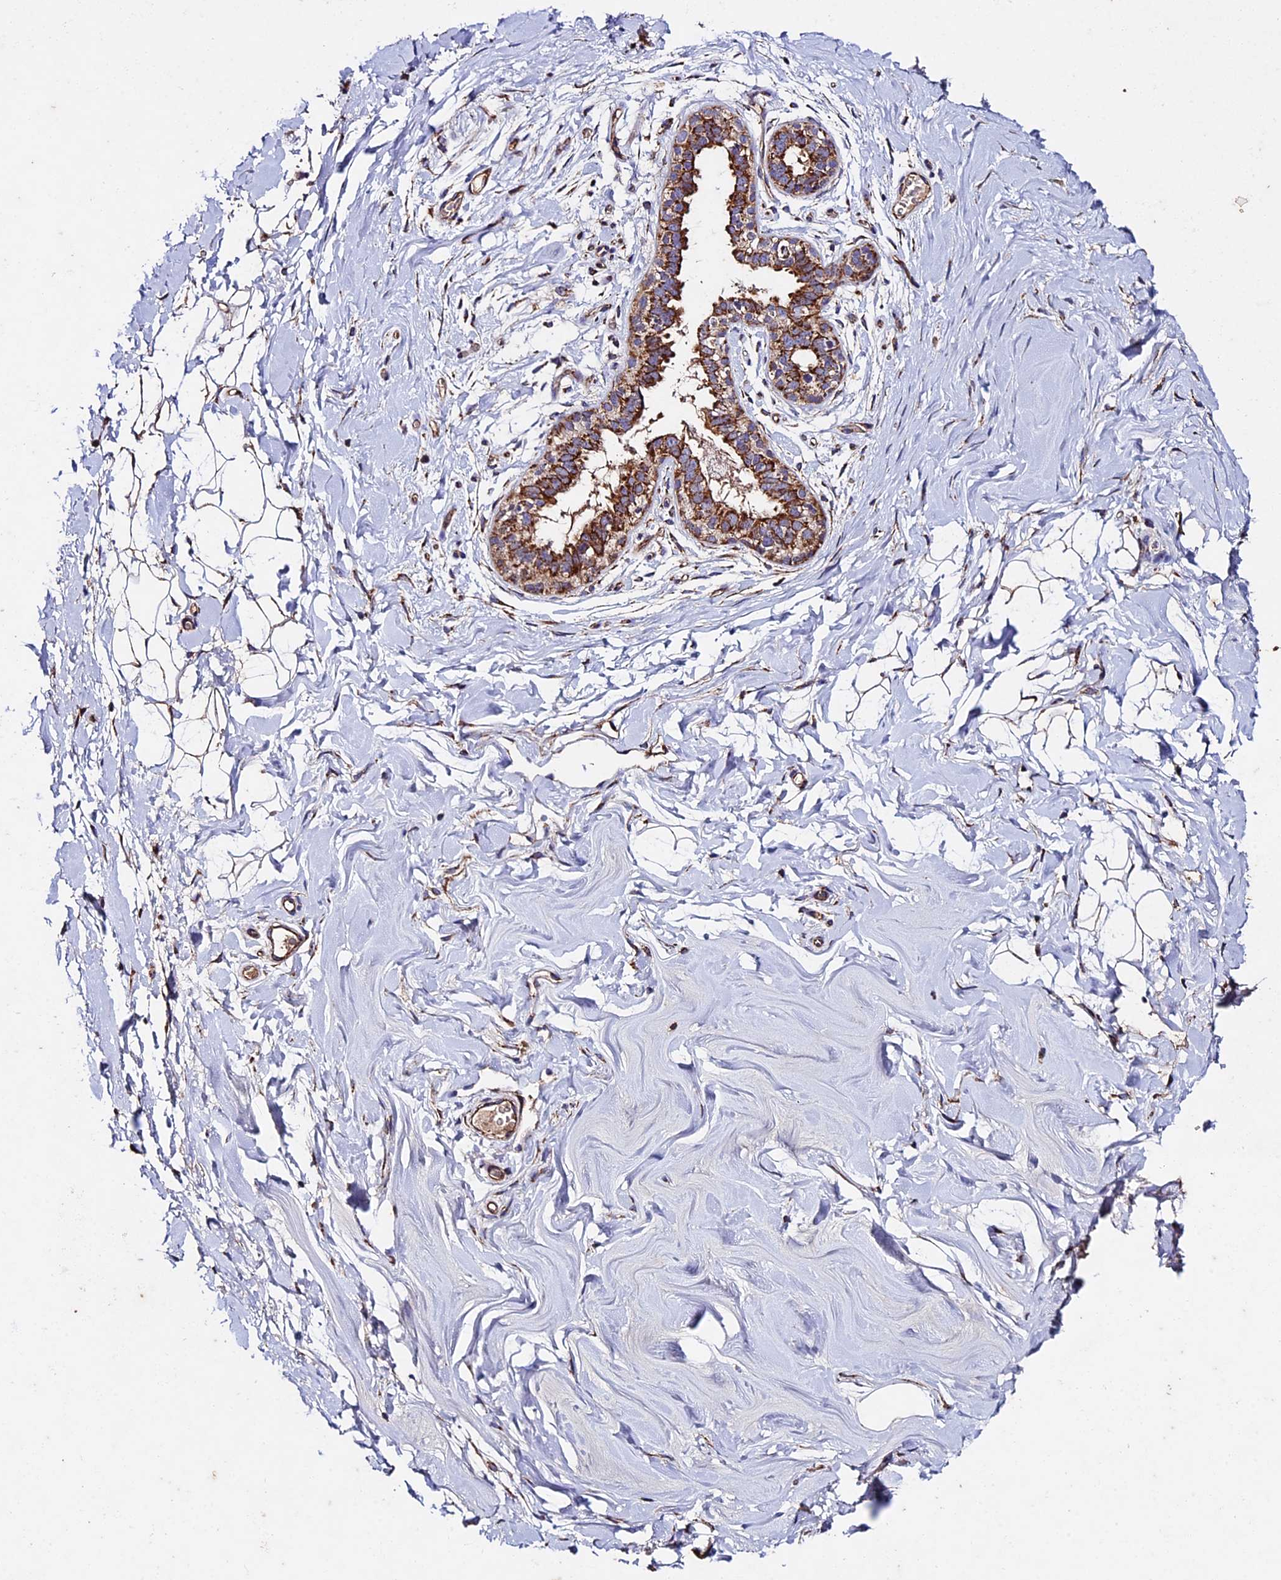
{"staining": {"intensity": "weak", "quantity": "25%-75%", "location": "cytoplasmic/membranous"}, "tissue": "adipose tissue", "cell_type": "Adipocytes", "image_type": "normal", "snomed": [{"axis": "morphology", "description": "Normal tissue, NOS"}, {"axis": "topography", "description": "Breast"}], "caption": "Benign adipose tissue was stained to show a protein in brown. There is low levels of weak cytoplasmic/membranous positivity in approximately 25%-75% of adipocytes. (Brightfield microscopy of DAB IHC at high magnification).", "gene": "RNF17", "patient": {"sex": "female", "age": 26}}